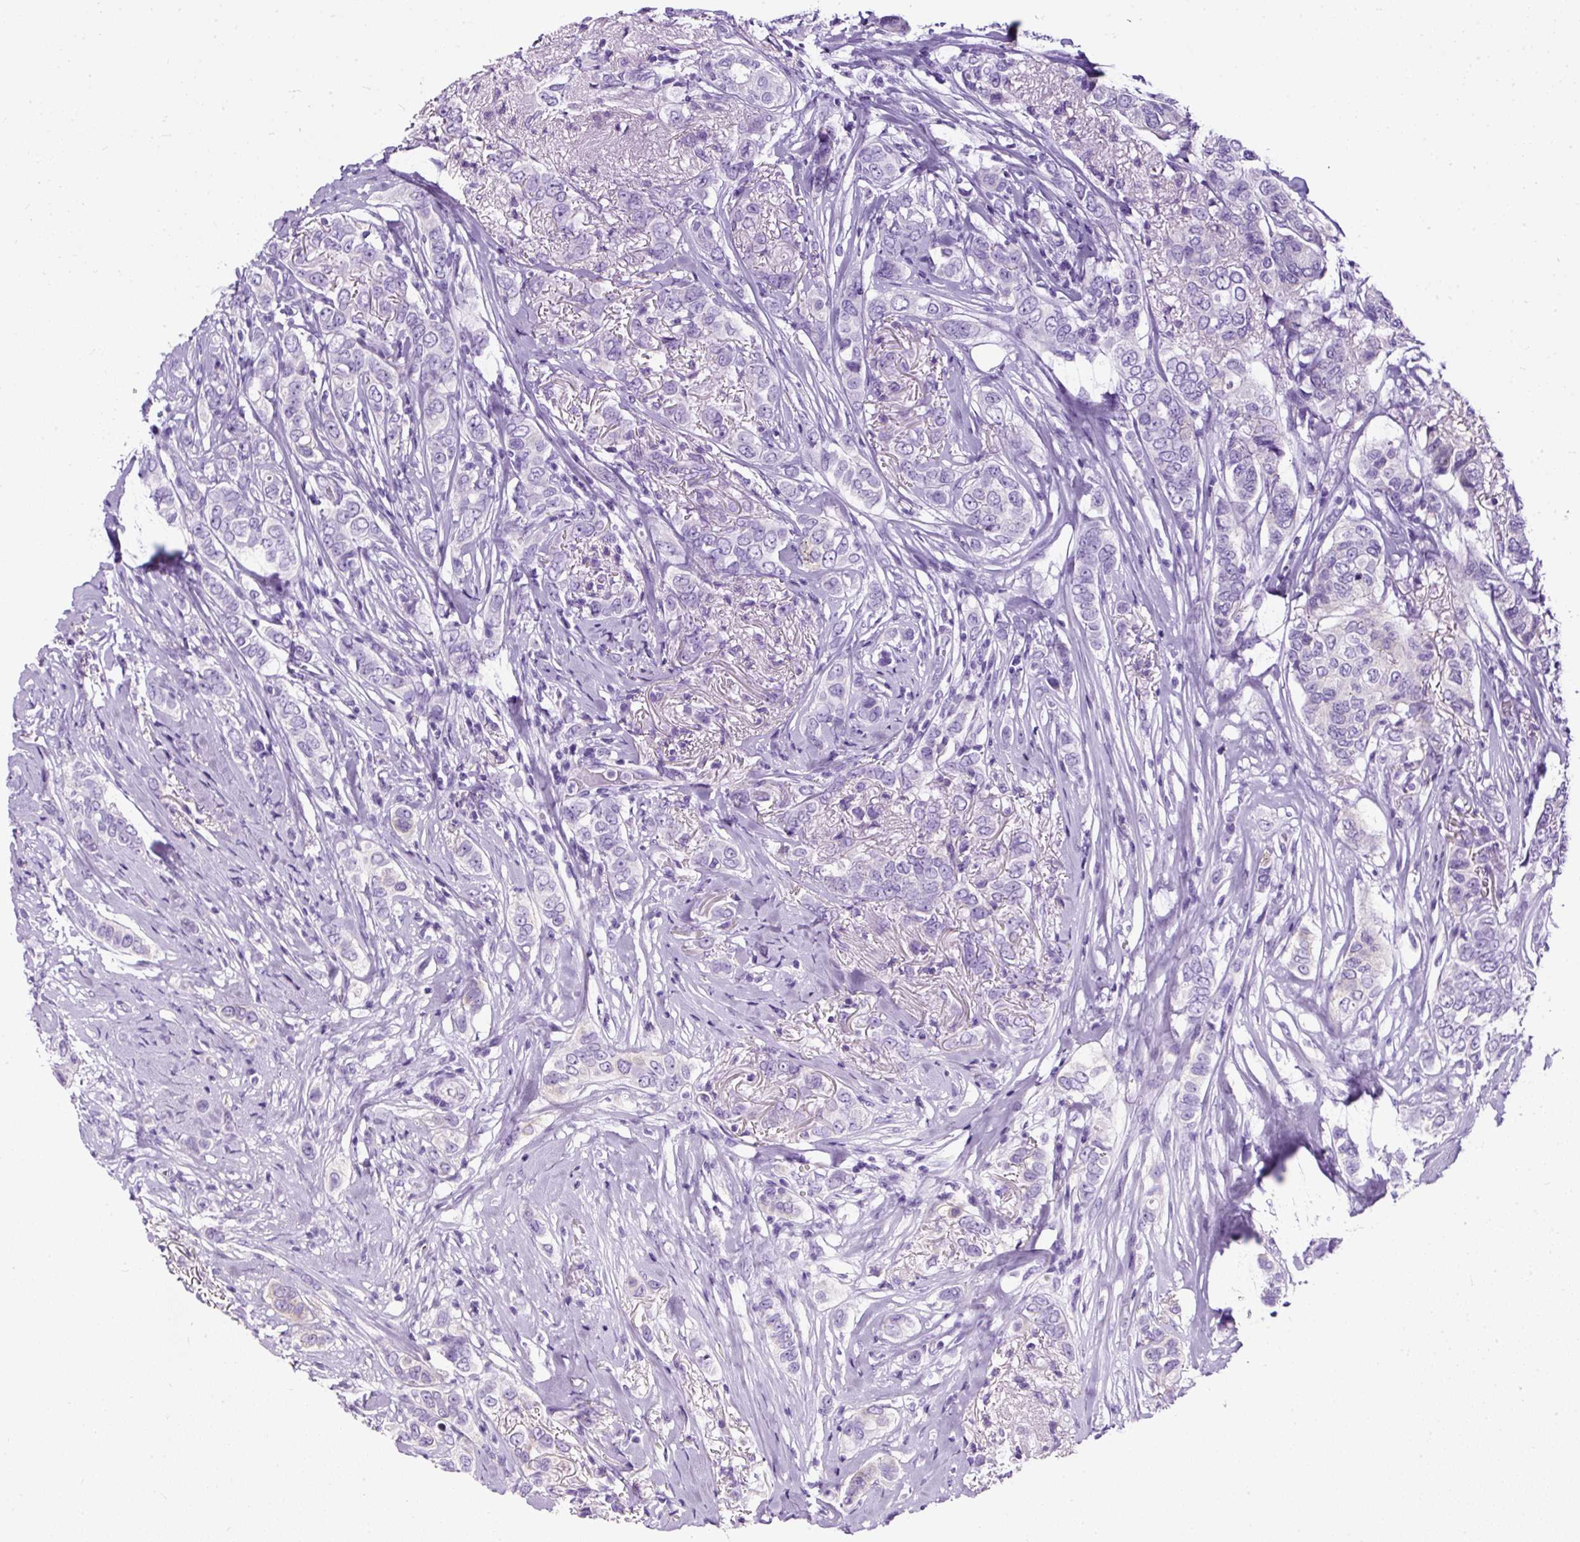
{"staining": {"intensity": "negative", "quantity": "none", "location": "none"}, "tissue": "breast cancer", "cell_type": "Tumor cells", "image_type": "cancer", "snomed": [{"axis": "morphology", "description": "Lobular carcinoma"}, {"axis": "topography", "description": "Breast"}], "caption": "Immunohistochemical staining of human breast lobular carcinoma shows no significant positivity in tumor cells. (Stains: DAB (3,3'-diaminobenzidine) immunohistochemistry (IHC) with hematoxylin counter stain, Microscopy: brightfield microscopy at high magnification).", "gene": "STOX2", "patient": {"sex": "female", "age": 51}}